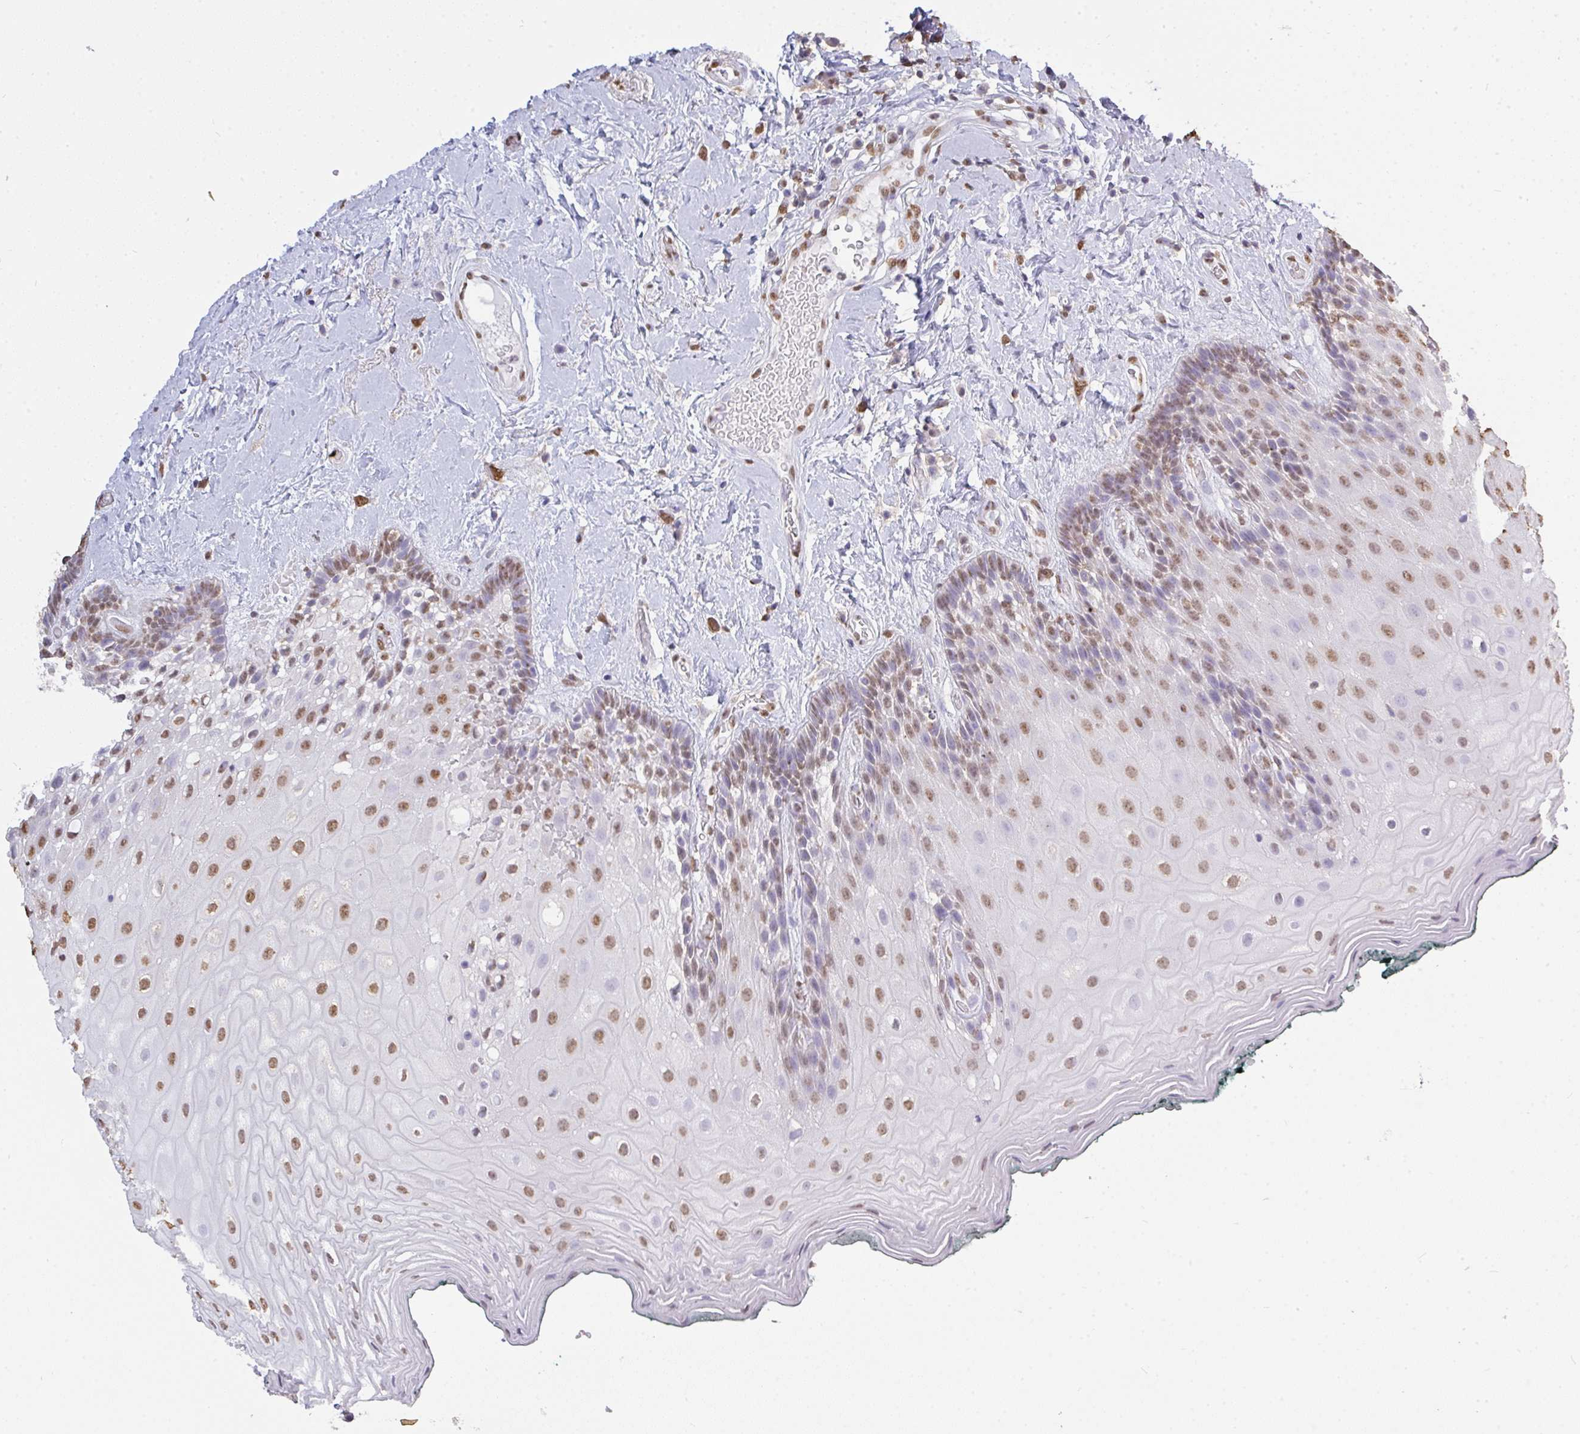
{"staining": {"intensity": "moderate", "quantity": ">75%", "location": "nuclear"}, "tissue": "oral mucosa", "cell_type": "Squamous epithelial cells", "image_type": "normal", "snomed": [{"axis": "morphology", "description": "Normal tissue, NOS"}, {"axis": "morphology", "description": "Squamous cell carcinoma, NOS"}, {"axis": "topography", "description": "Oral tissue"}, {"axis": "topography", "description": "Head-Neck"}], "caption": "Immunohistochemical staining of unremarkable human oral mucosa displays medium levels of moderate nuclear staining in about >75% of squamous epithelial cells. (brown staining indicates protein expression, while blue staining denotes nuclei).", "gene": "SEMA6B", "patient": {"sex": "male", "age": 64}}